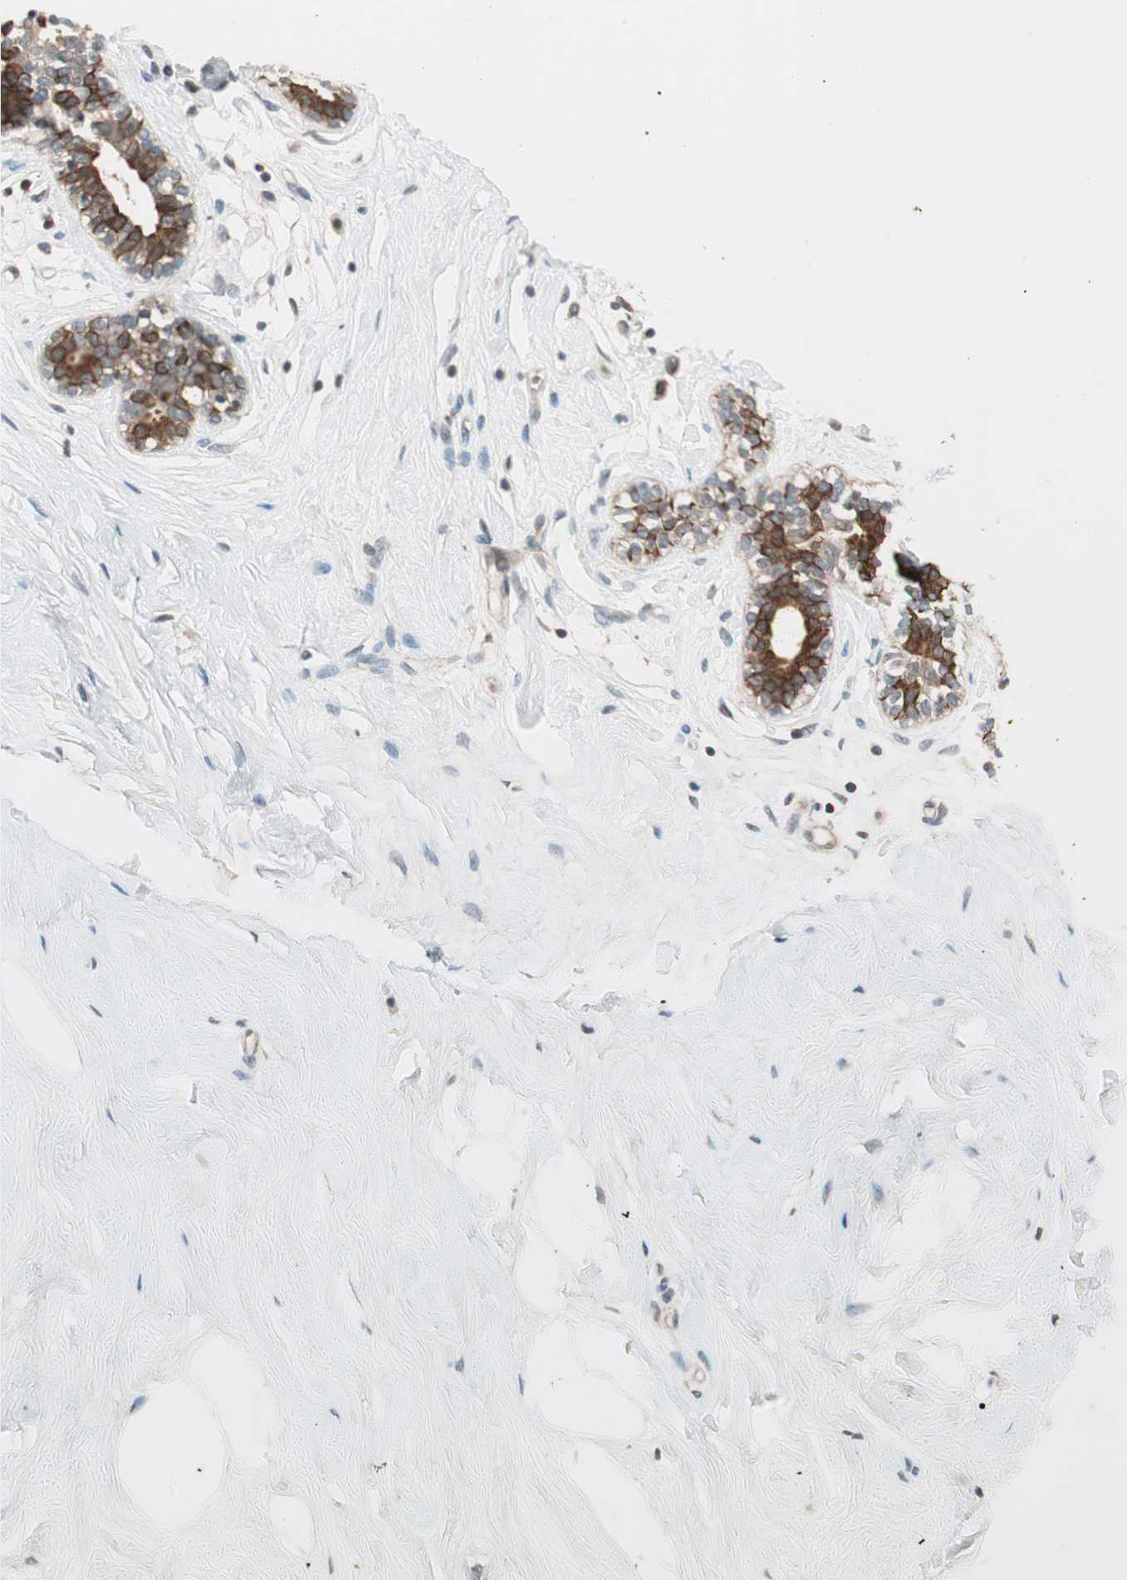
{"staining": {"intensity": "negative", "quantity": "none", "location": "none"}, "tissue": "breast", "cell_type": "Adipocytes", "image_type": "normal", "snomed": [{"axis": "morphology", "description": "Normal tissue, NOS"}, {"axis": "topography", "description": "Breast"}], "caption": "Immunohistochemical staining of benign human breast displays no significant staining in adipocytes.", "gene": "TRIM21", "patient": {"sex": "female", "age": 23}}